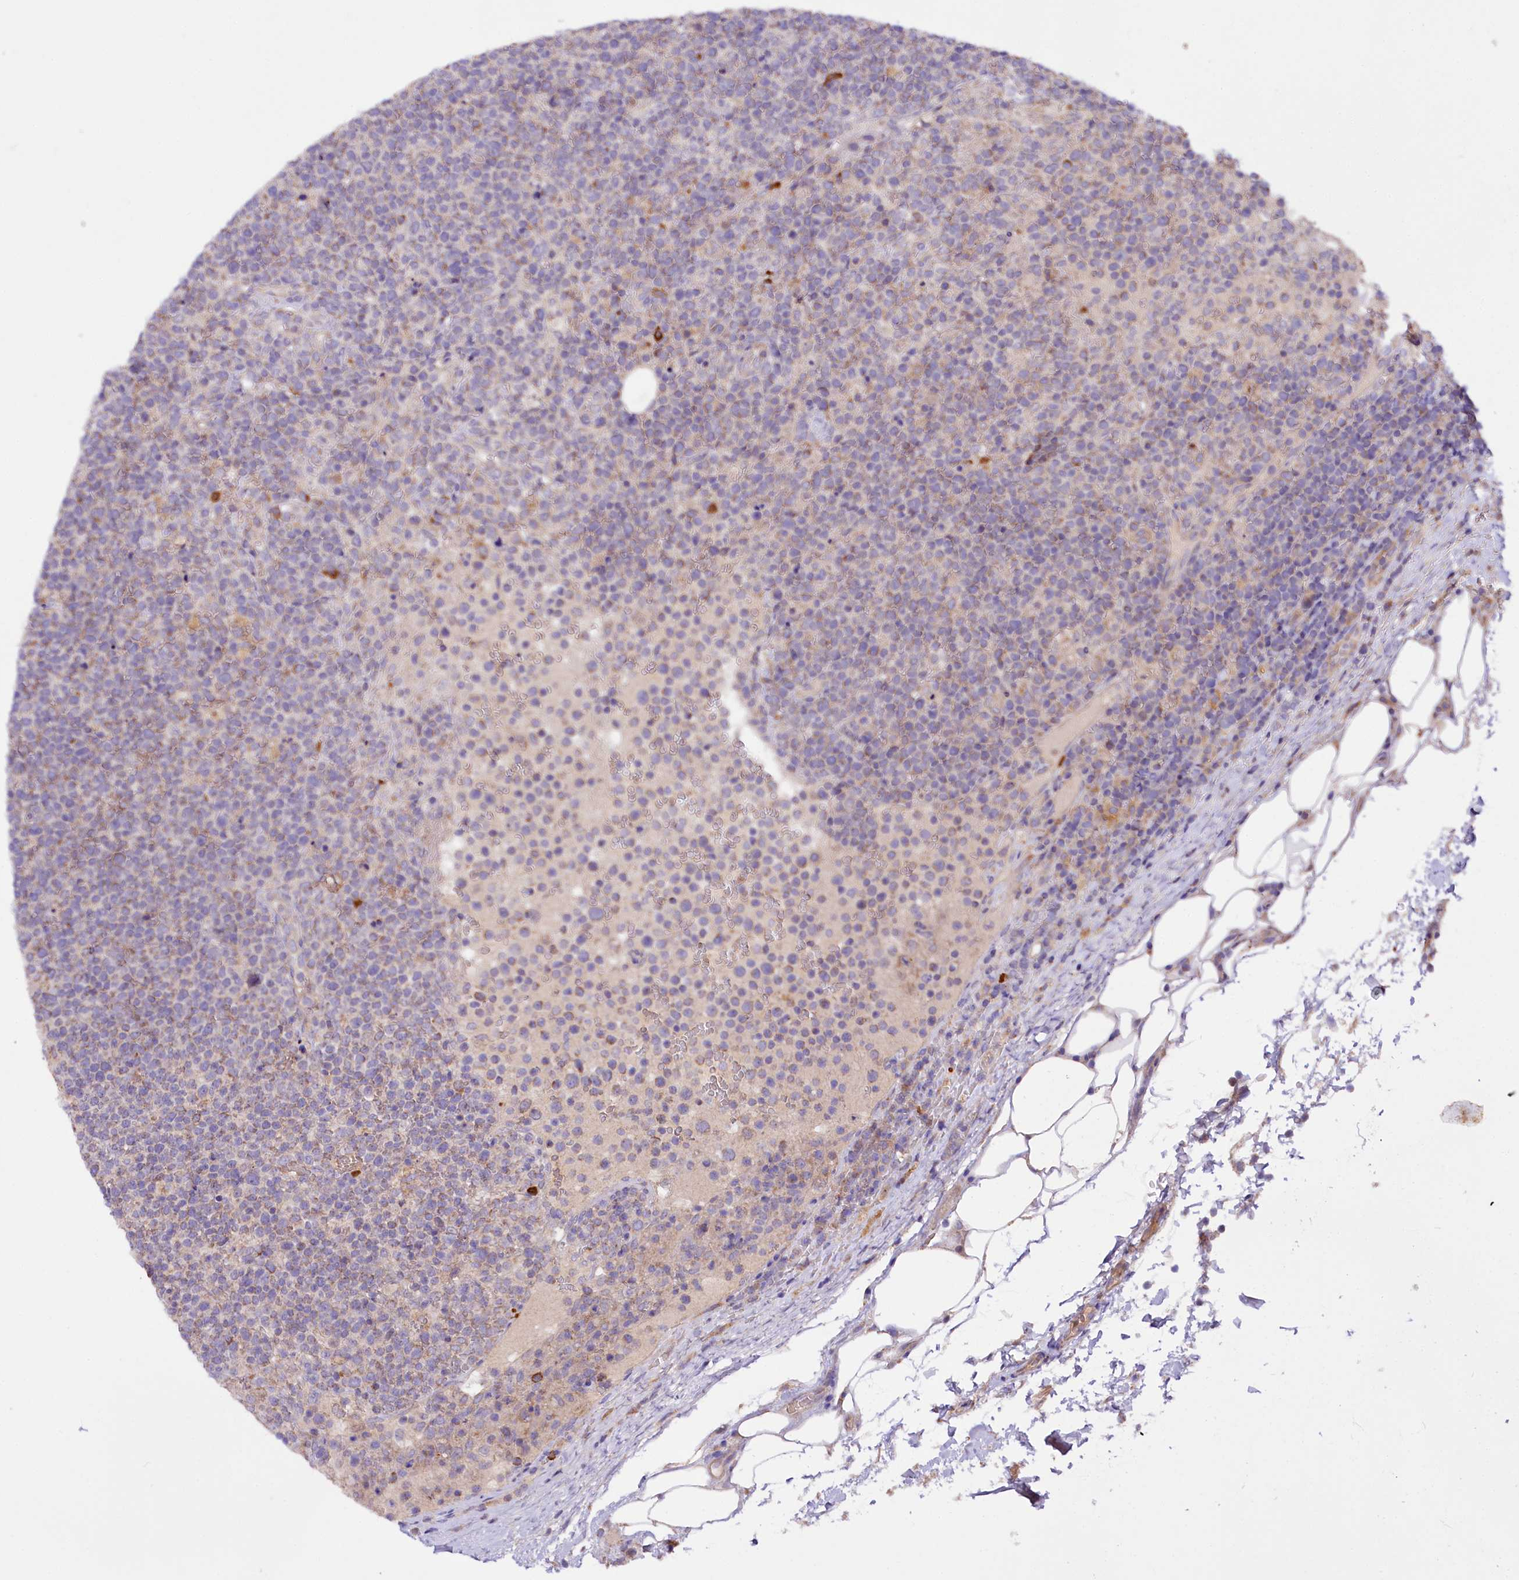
{"staining": {"intensity": "negative", "quantity": "none", "location": "none"}, "tissue": "lymphoma", "cell_type": "Tumor cells", "image_type": "cancer", "snomed": [{"axis": "morphology", "description": "Malignant lymphoma, non-Hodgkin's type, High grade"}, {"axis": "topography", "description": "Lymph node"}], "caption": "Tumor cells are negative for brown protein staining in lymphoma. Nuclei are stained in blue.", "gene": "ZNF45", "patient": {"sex": "male", "age": 61}}